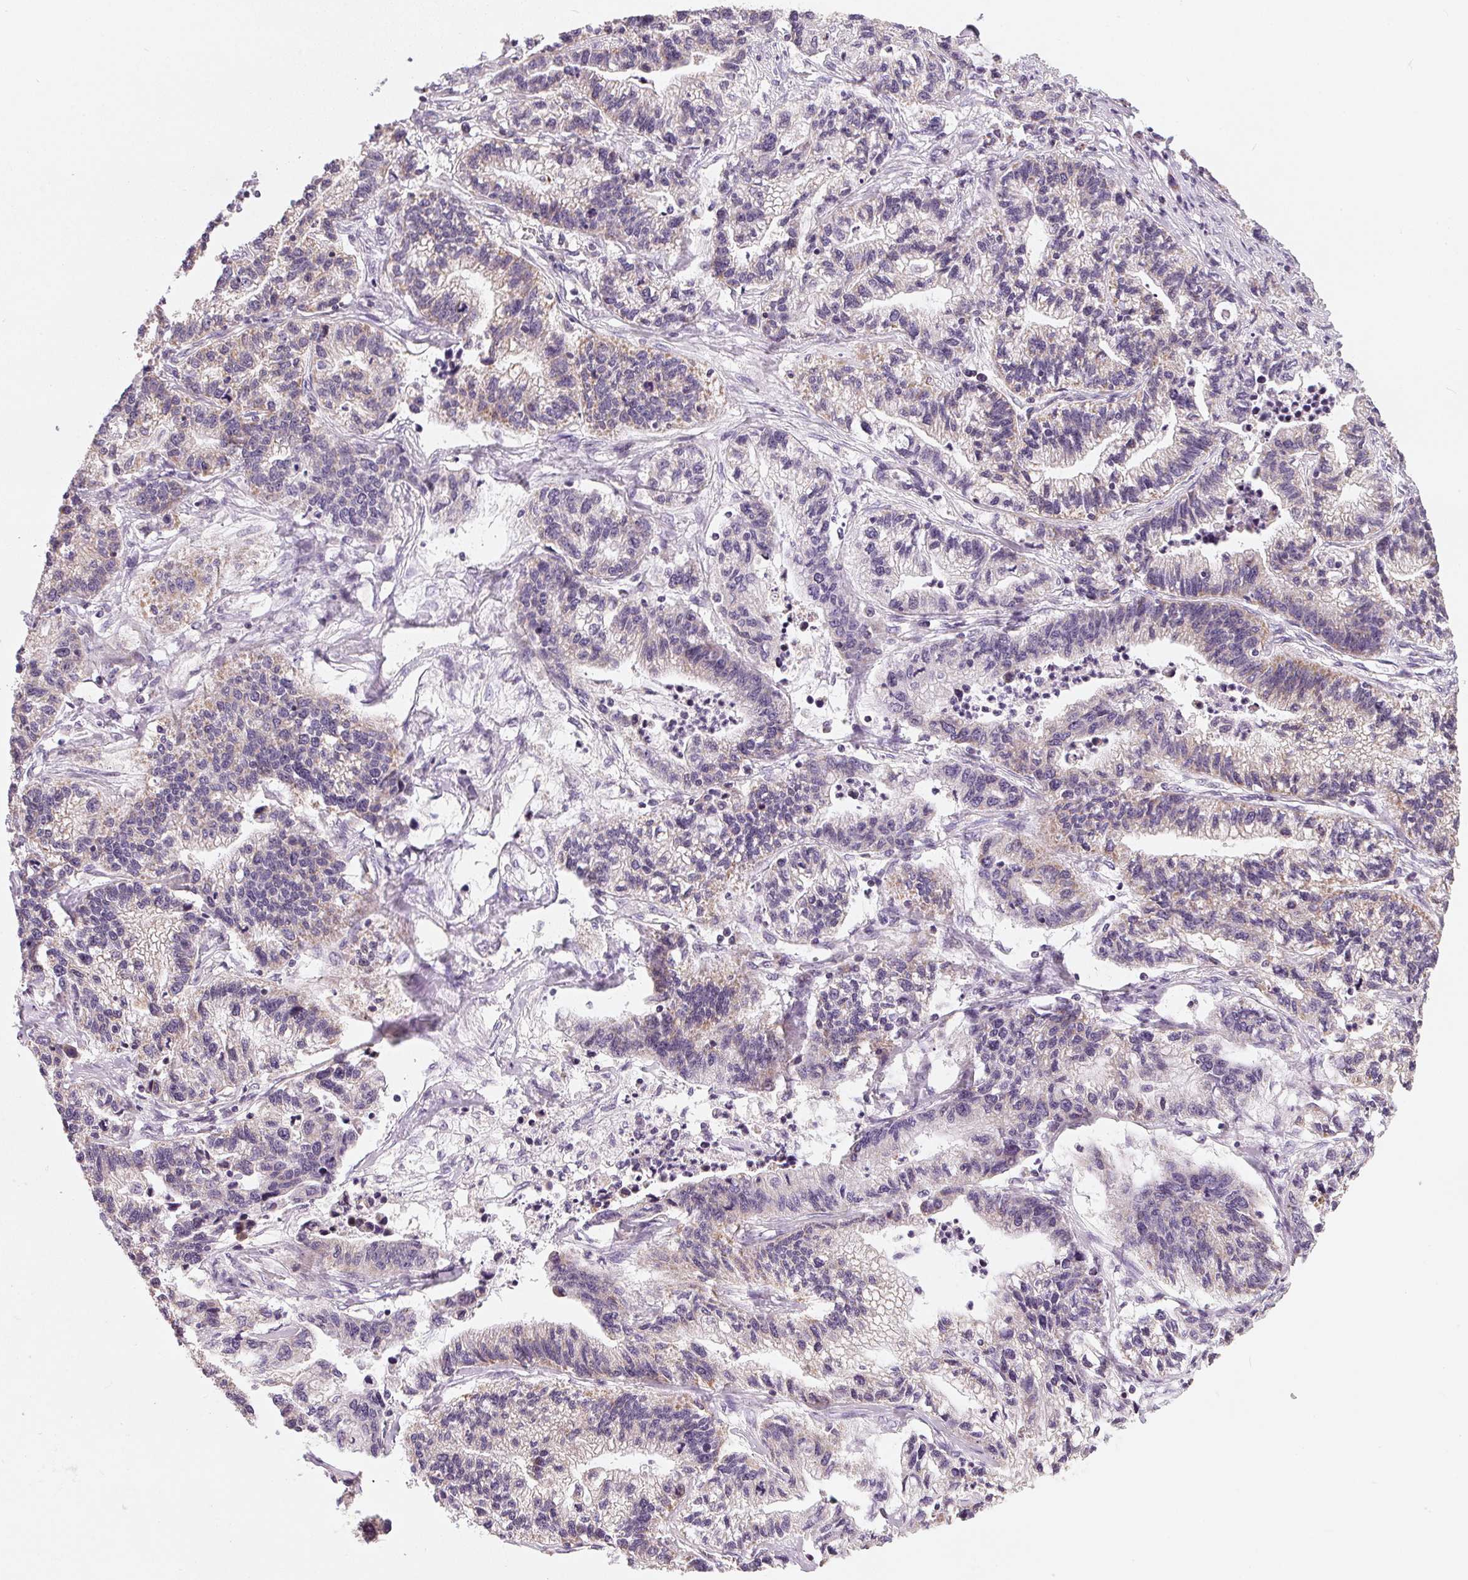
{"staining": {"intensity": "weak", "quantity": "<25%", "location": "cytoplasmic/membranous"}, "tissue": "stomach cancer", "cell_type": "Tumor cells", "image_type": "cancer", "snomed": [{"axis": "morphology", "description": "Adenocarcinoma, NOS"}, {"axis": "topography", "description": "Stomach"}], "caption": "Adenocarcinoma (stomach) stained for a protein using immunohistochemistry displays no expression tumor cells.", "gene": "COQ7", "patient": {"sex": "male", "age": 83}}